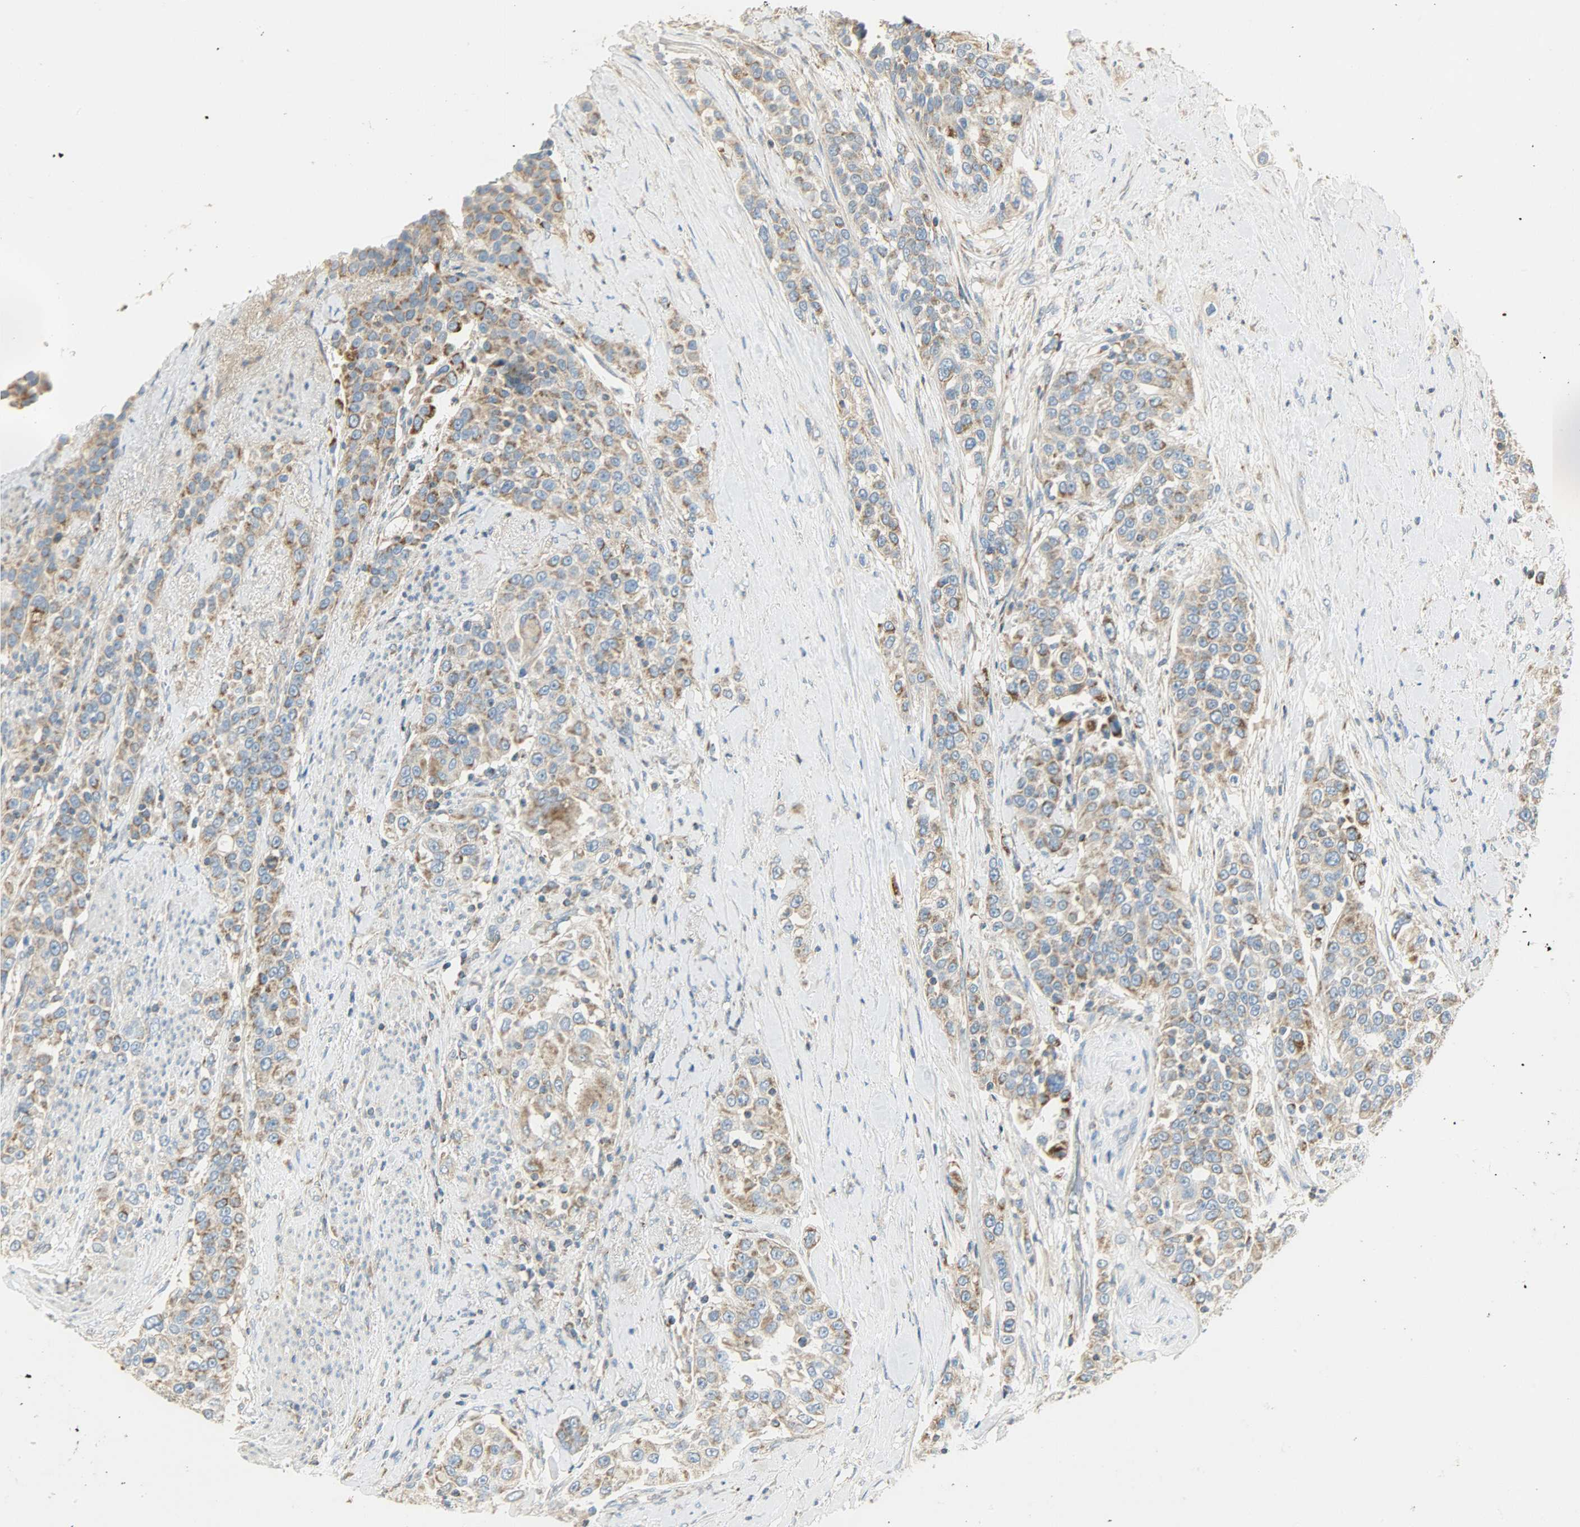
{"staining": {"intensity": "strong", "quantity": ">75%", "location": "cytoplasmic/membranous"}, "tissue": "urothelial cancer", "cell_type": "Tumor cells", "image_type": "cancer", "snomed": [{"axis": "morphology", "description": "Urothelial carcinoma, High grade"}, {"axis": "topography", "description": "Urinary bladder"}], "caption": "Immunohistochemical staining of high-grade urothelial carcinoma demonstrates high levels of strong cytoplasmic/membranous positivity in approximately >75% of tumor cells.", "gene": "NNT", "patient": {"sex": "female", "age": 80}}